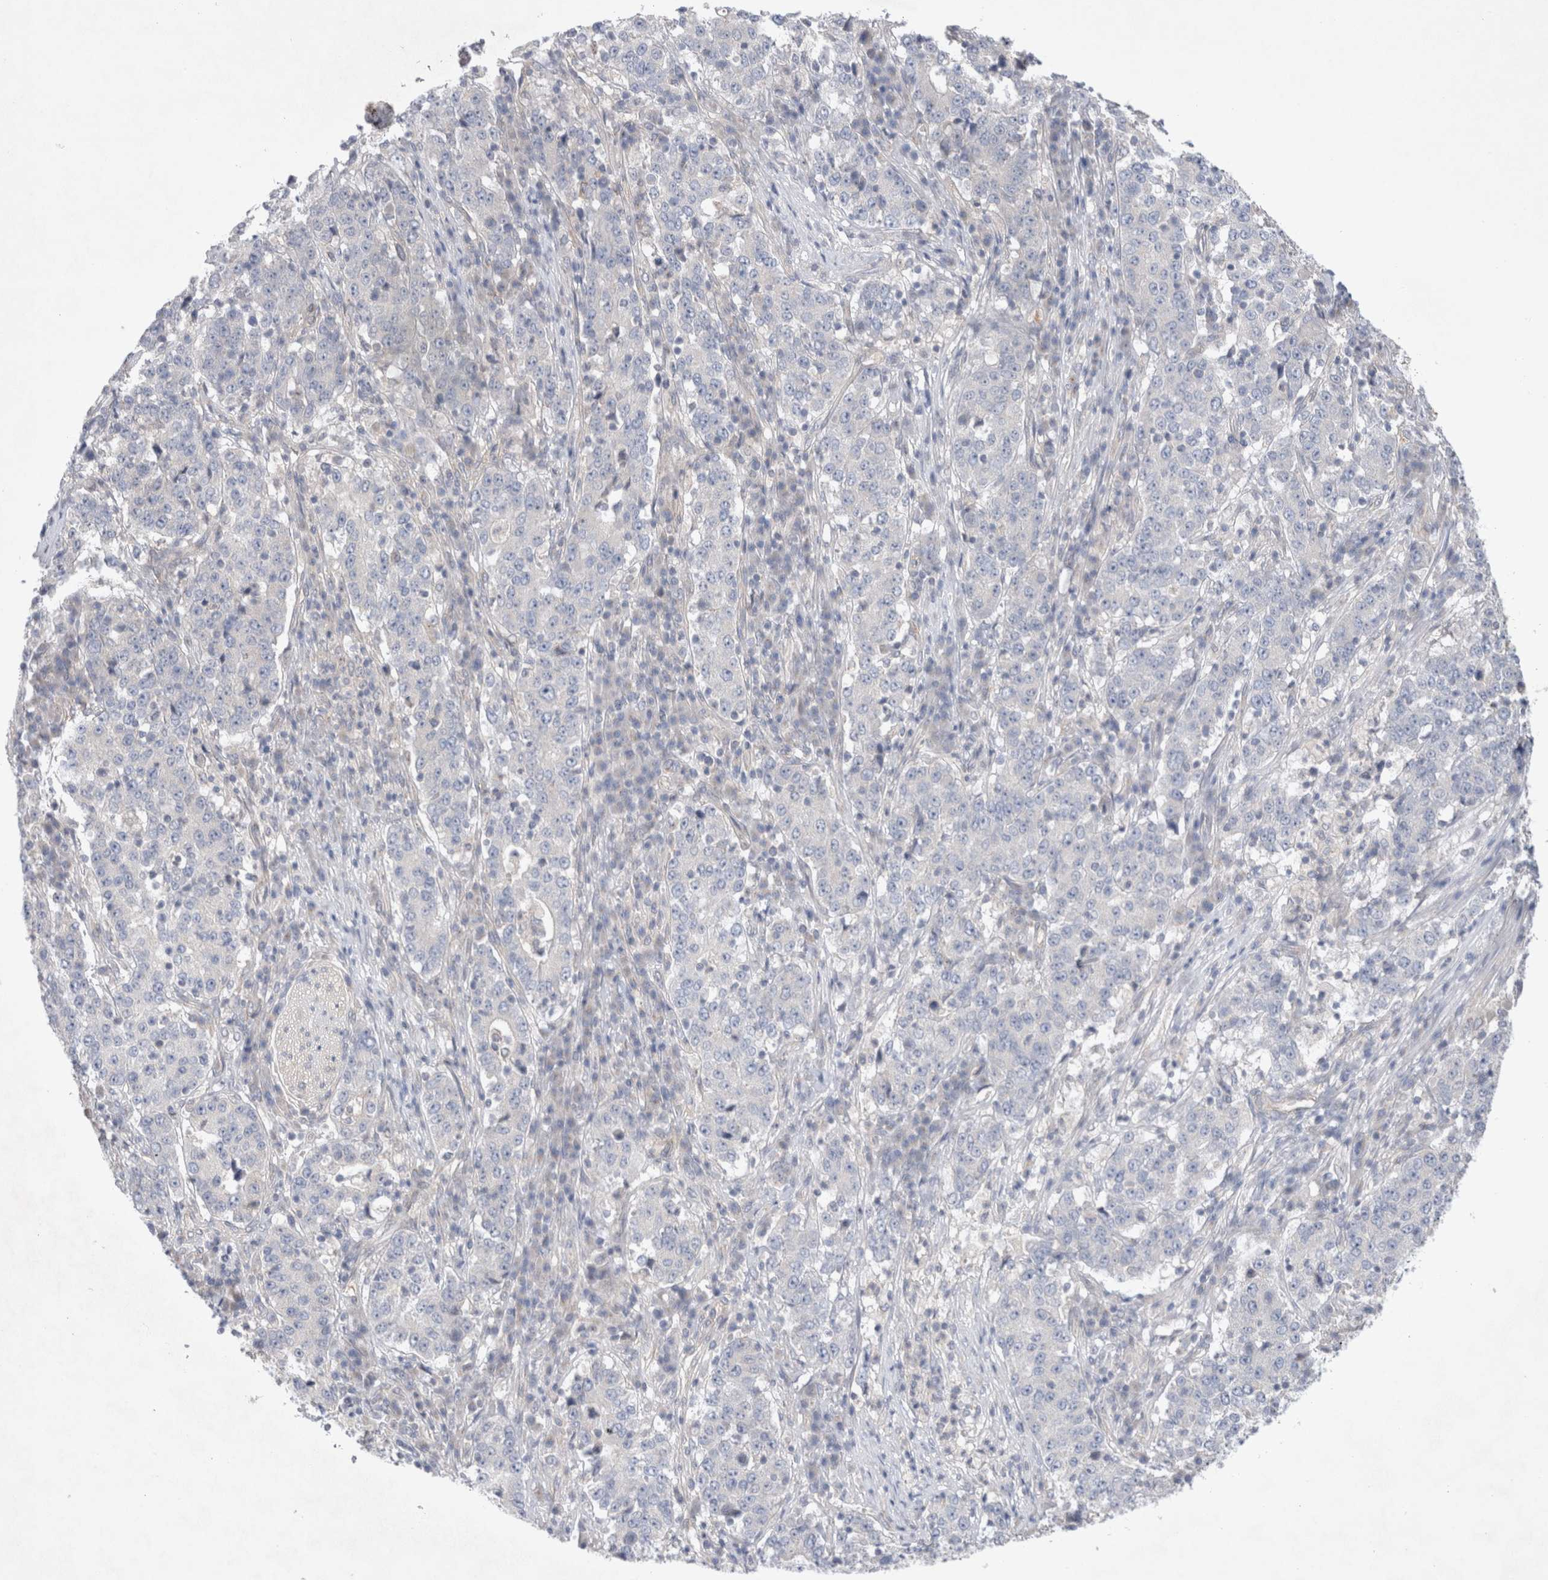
{"staining": {"intensity": "negative", "quantity": "none", "location": "none"}, "tissue": "stomach cancer", "cell_type": "Tumor cells", "image_type": "cancer", "snomed": [{"axis": "morphology", "description": "Adenocarcinoma, NOS"}, {"axis": "topography", "description": "Stomach"}], "caption": "Micrograph shows no significant protein expression in tumor cells of stomach cancer. (Brightfield microscopy of DAB (3,3'-diaminobenzidine) IHC at high magnification).", "gene": "BICD2", "patient": {"sex": "male", "age": 59}}